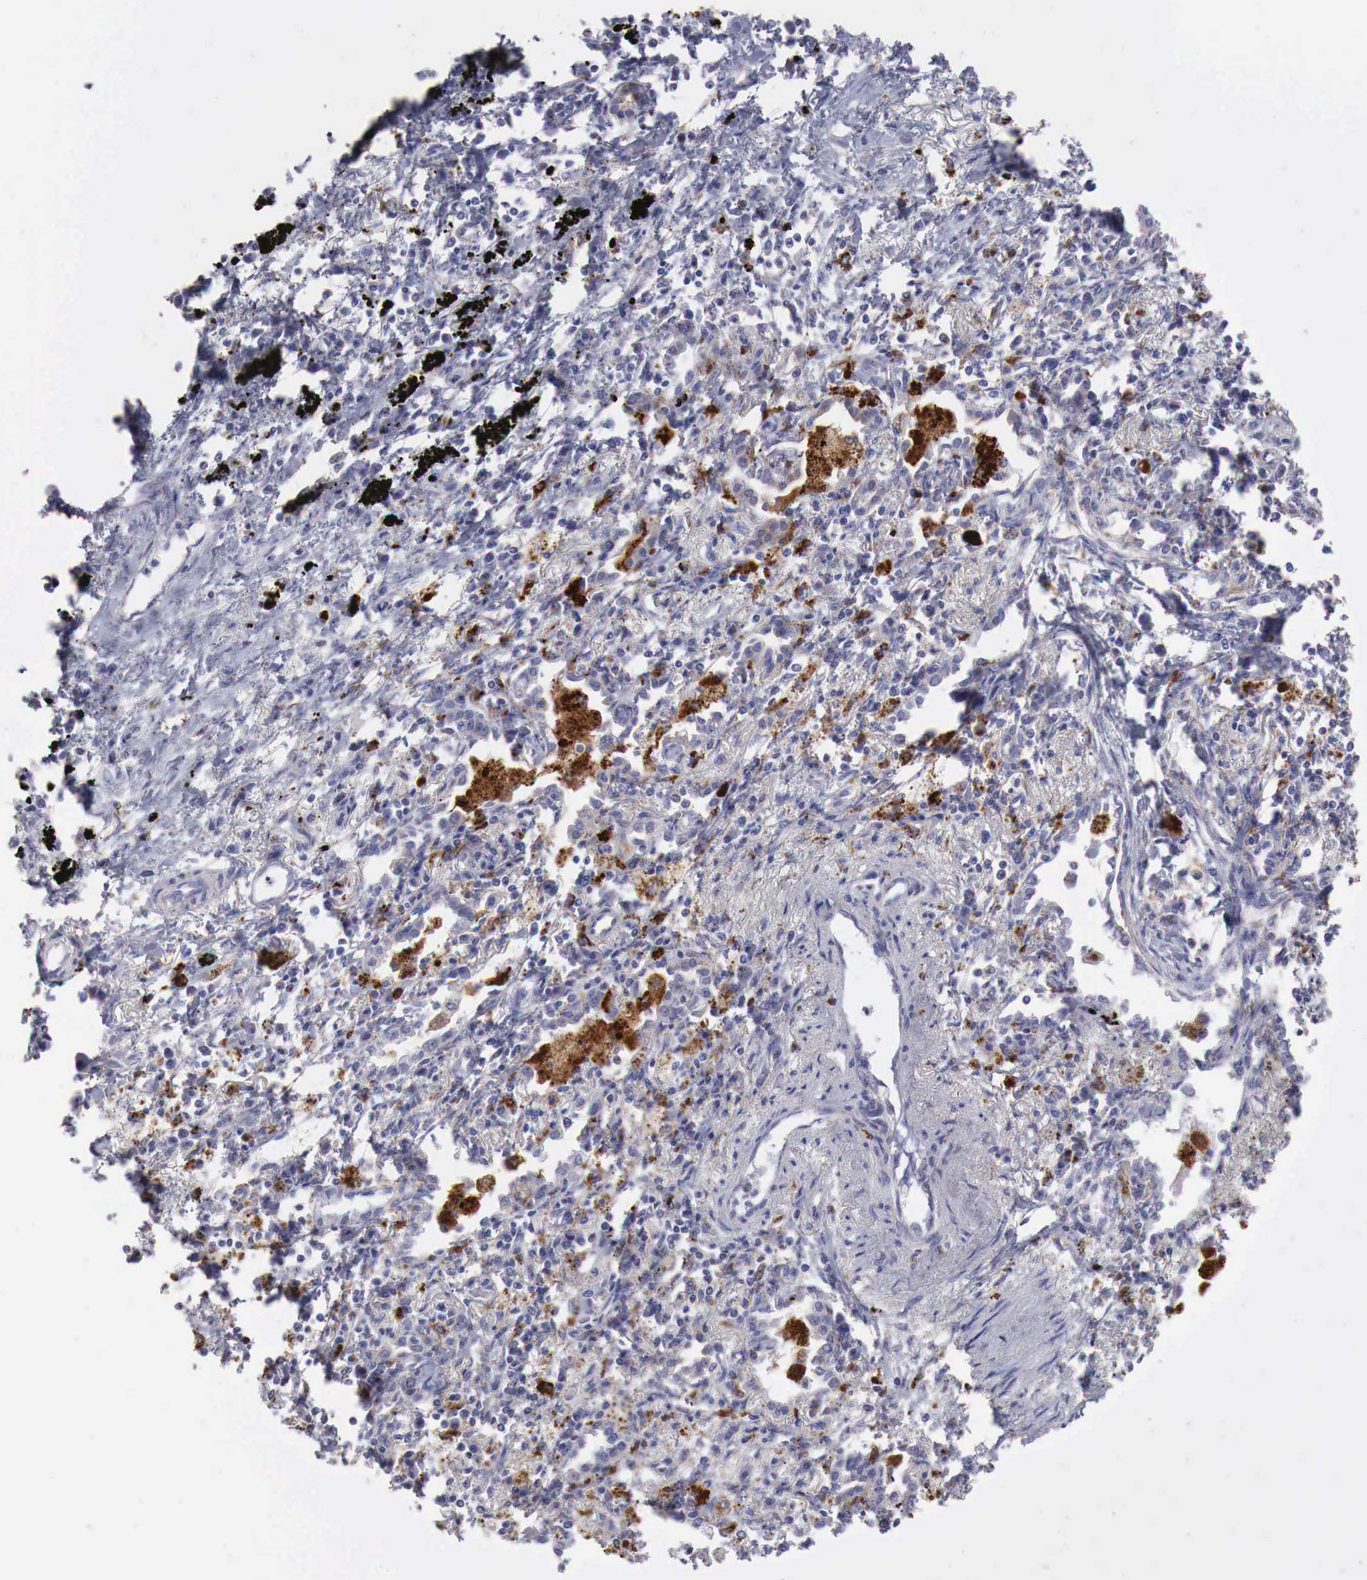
{"staining": {"intensity": "moderate", "quantity": "<25%", "location": "cytoplasmic/membranous"}, "tissue": "lung cancer", "cell_type": "Tumor cells", "image_type": "cancer", "snomed": [{"axis": "morphology", "description": "Adenocarcinoma, NOS"}, {"axis": "topography", "description": "Lung"}], "caption": "DAB (3,3'-diaminobenzidine) immunohistochemical staining of lung cancer shows moderate cytoplasmic/membranous protein staining in approximately <25% of tumor cells.", "gene": "GLA", "patient": {"sex": "male", "age": 60}}